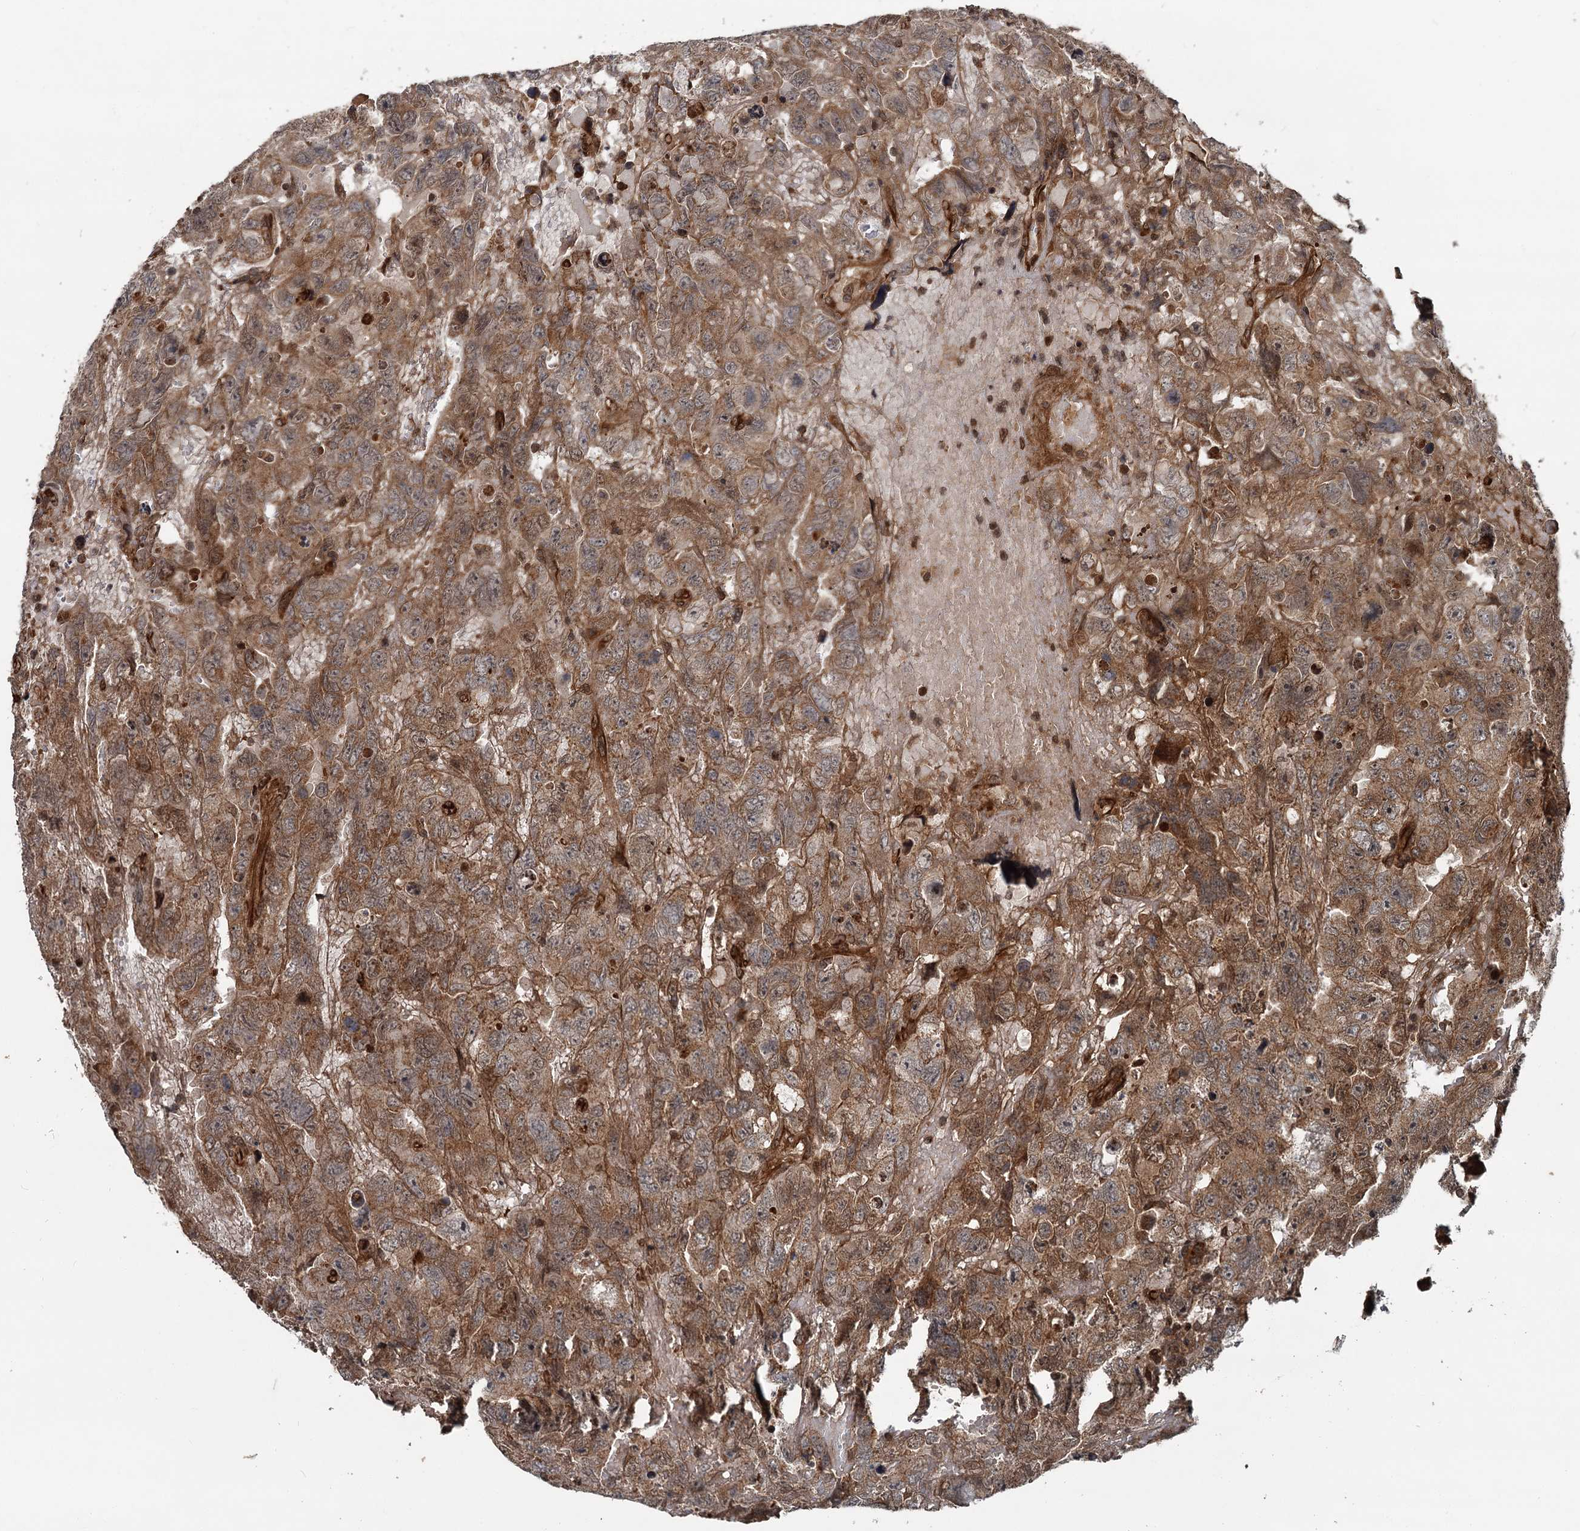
{"staining": {"intensity": "moderate", "quantity": ">75%", "location": "cytoplasmic/membranous,nuclear"}, "tissue": "testis cancer", "cell_type": "Tumor cells", "image_type": "cancer", "snomed": [{"axis": "morphology", "description": "Carcinoma, Embryonal, NOS"}, {"axis": "topography", "description": "Testis"}], "caption": "Moderate cytoplasmic/membranous and nuclear protein expression is present in about >75% of tumor cells in testis embryonal carcinoma.", "gene": "STUB1", "patient": {"sex": "male", "age": 45}}